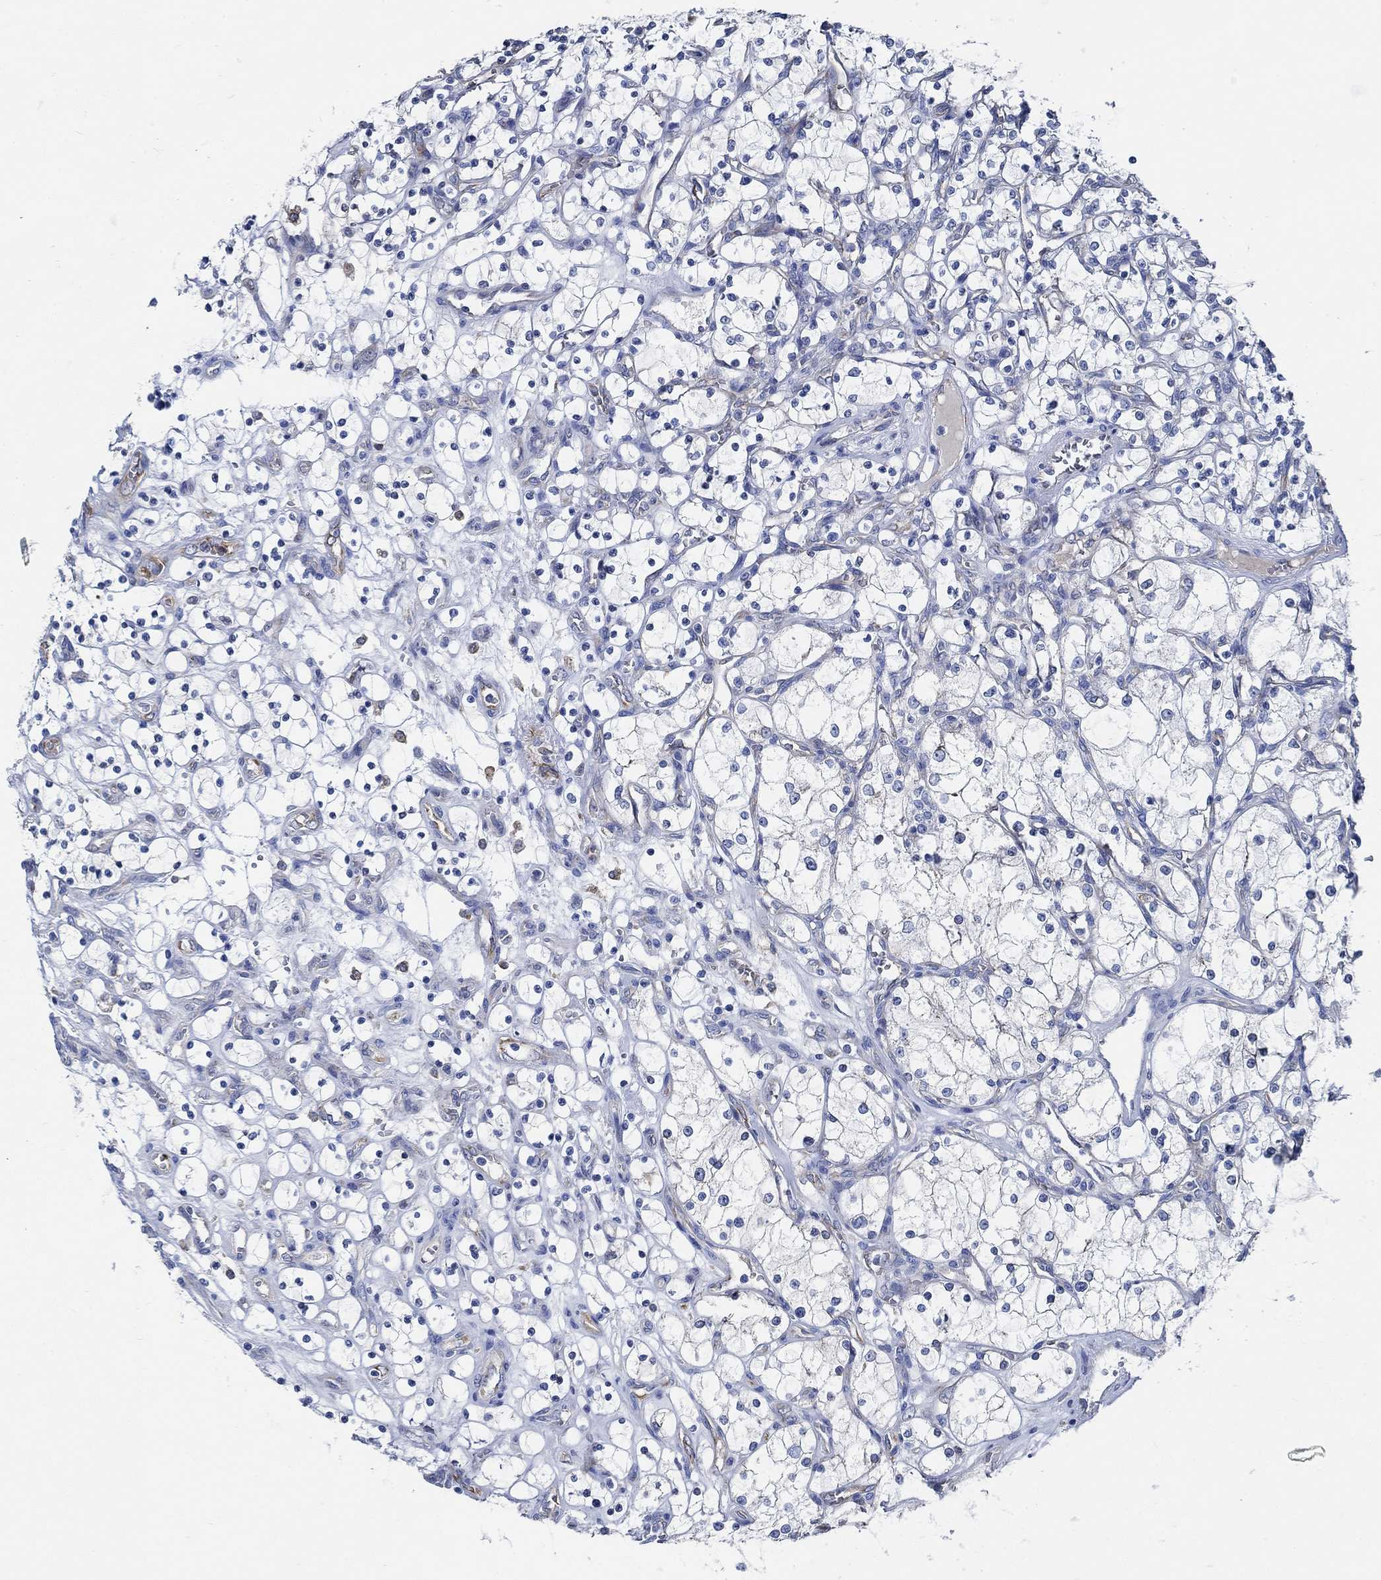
{"staining": {"intensity": "negative", "quantity": "none", "location": "none"}, "tissue": "renal cancer", "cell_type": "Tumor cells", "image_type": "cancer", "snomed": [{"axis": "morphology", "description": "Adenocarcinoma, NOS"}, {"axis": "topography", "description": "Kidney"}], "caption": "A histopathology image of adenocarcinoma (renal) stained for a protein exhibits no brown staining in tumor cells.", "gene": "HECW2", "patient": {"sex": "female", "age": 69}}